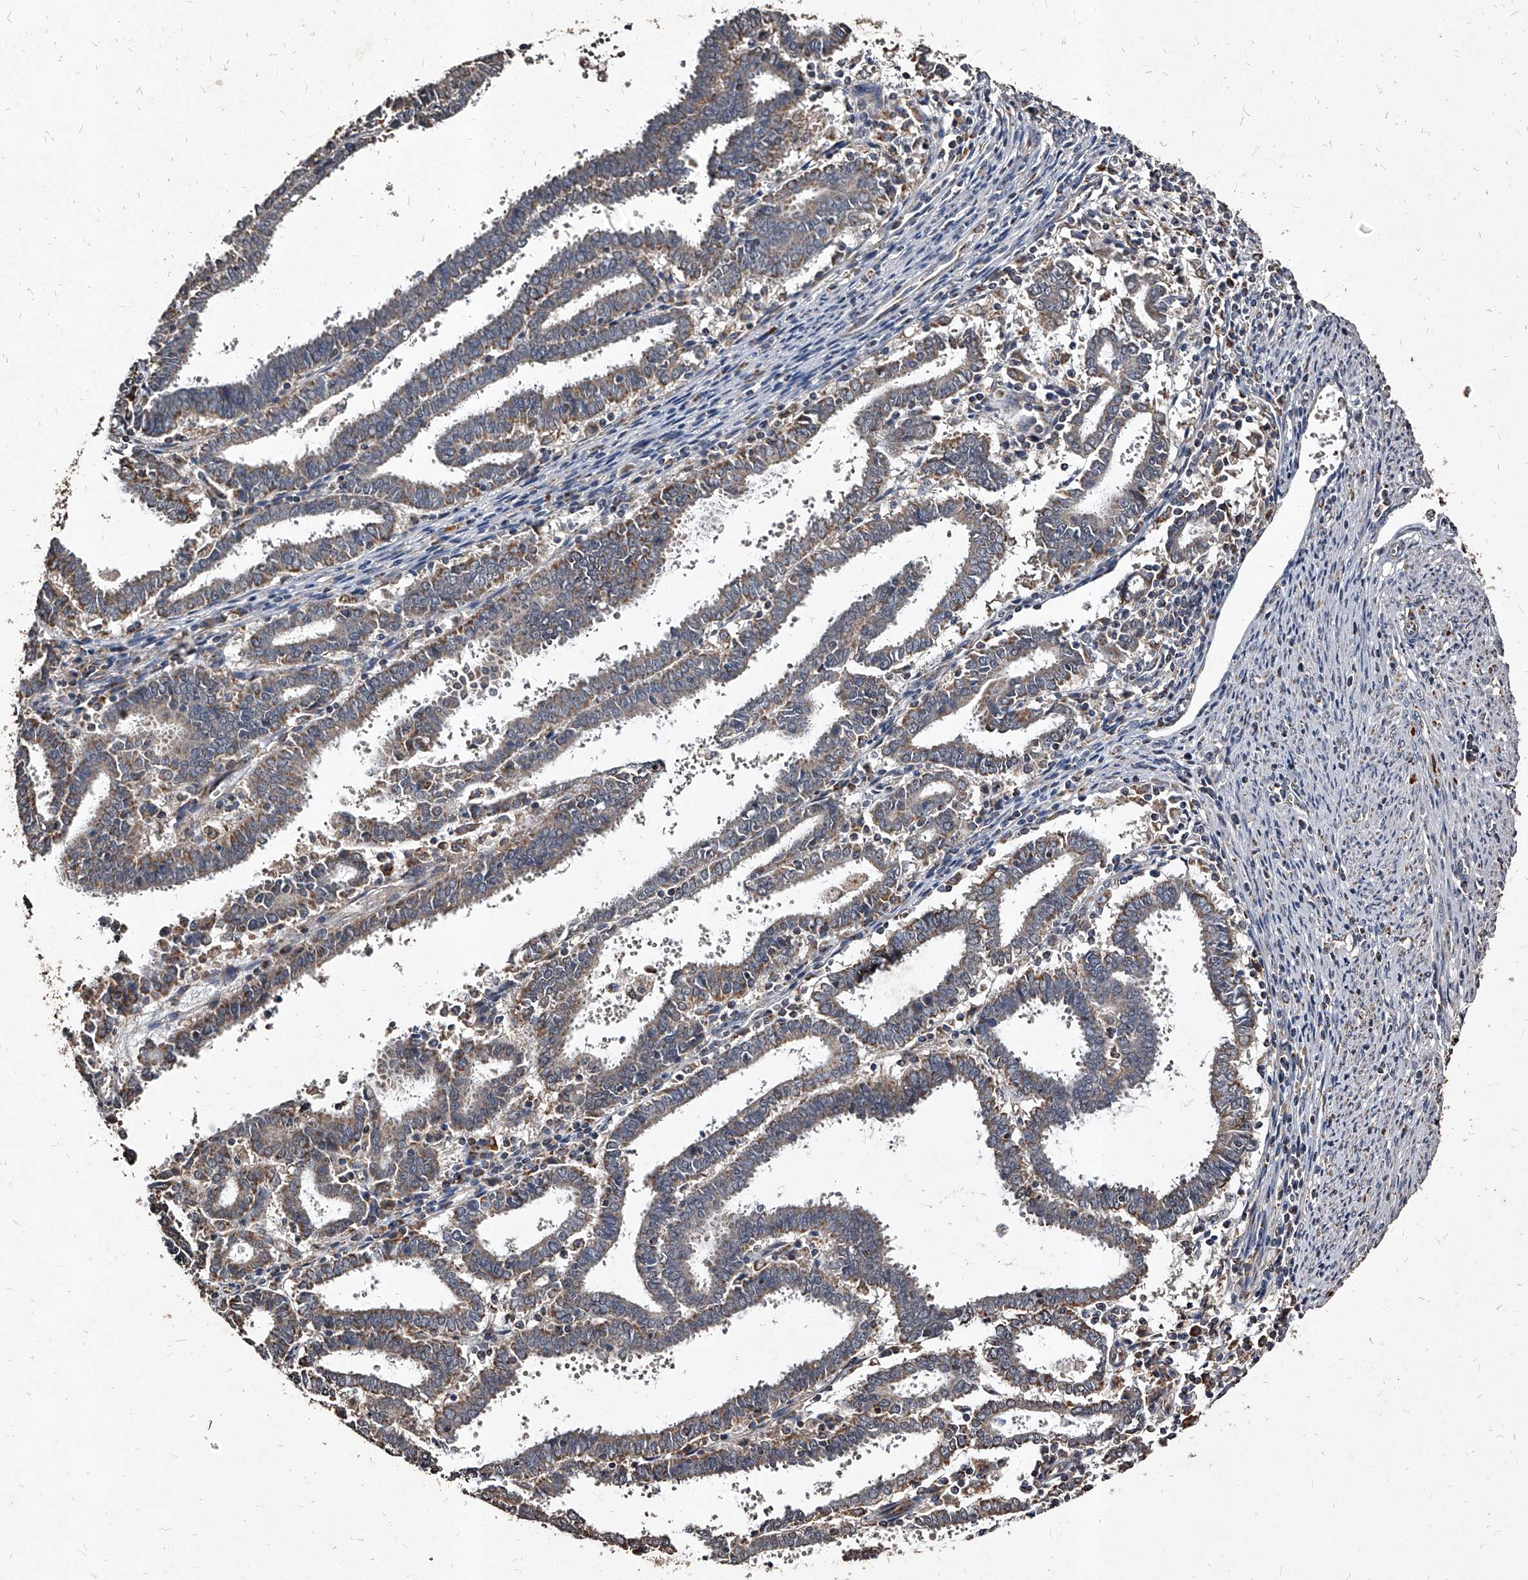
{"staining": {"intensity": "moderate", "quantity": "25%-75%", "location": "cytoplasmic/membranous"}, "tissue": "endometrial cancer", "cell_type": "Tumor cells", "image_type": "cancer", "snomed": [{"axis": "morphology", "description": "Adenocarcinoma, NOS"}, {"axis": "topography", "description": "Uterus"}], "caption": "Tumor cells demonstrate medium levels of moderate cytoplasmic/membranous positivity in approximately 25%-75% of cells in endometrial cancer.", "gene": "GPR183", "patient": {"sex": "female", "age": 83}}